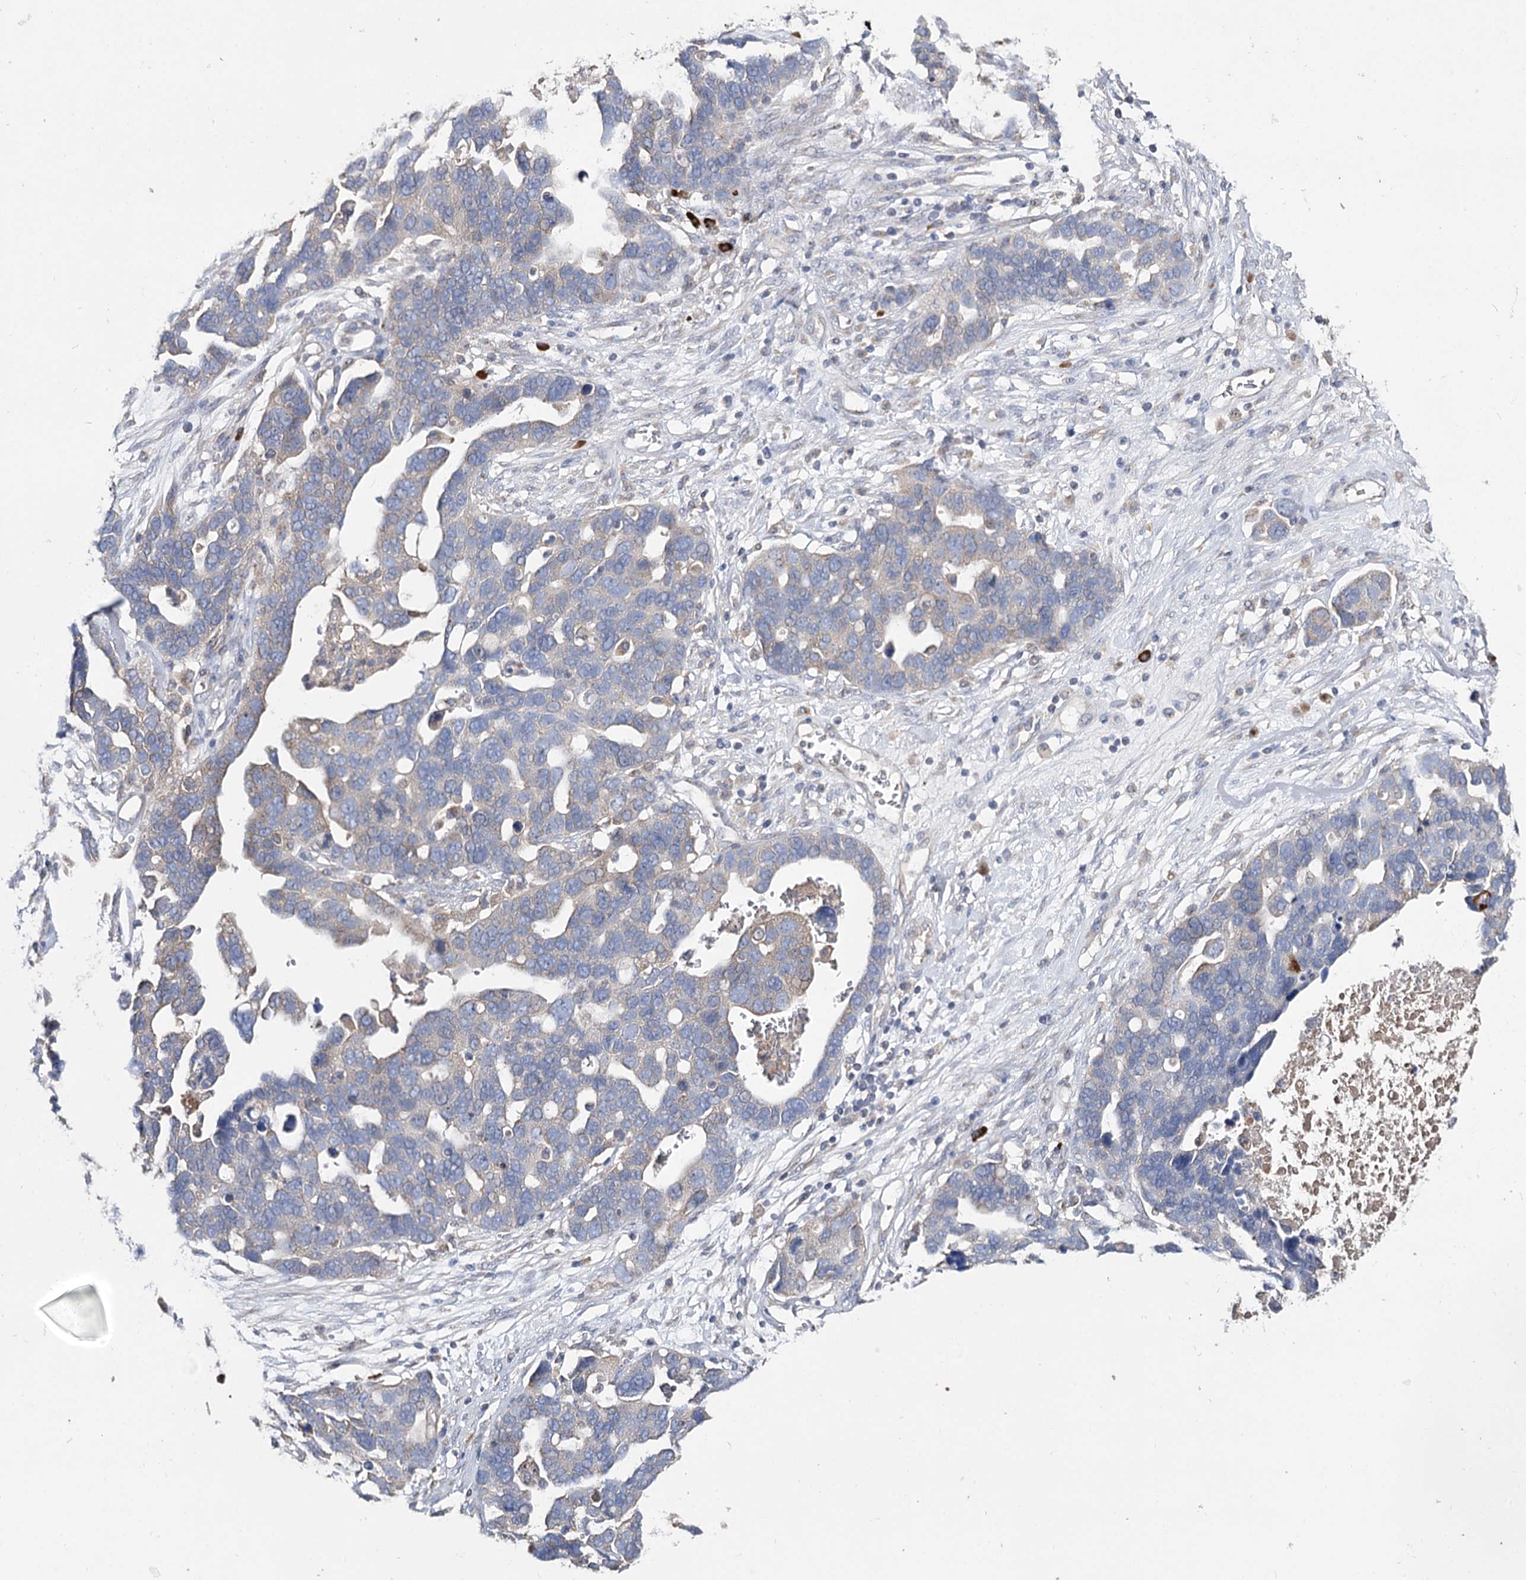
{"staining": {"intensity": "negative", "quantity": "none", "location": "none"}, "tissue": "ovarian cancer", "cell_type": "Tumor cells", "image_type": "cancer", "snomed": [{"axis": "morphology", "description": "Cystadenocarcinoma, serous, NOS"}, {"axis": "topography", "description": "Ovary"}], "caption": "Tumor cells are negative for brown protein staining in ovarian cancer (serous cystadenocarcinoma). The staining is performed using DAB brown chromogen with nuclei counter-stained in using hematoxylin.", "gene": "IL1RAP", "patient": {"sex": "female", "age": 54}}